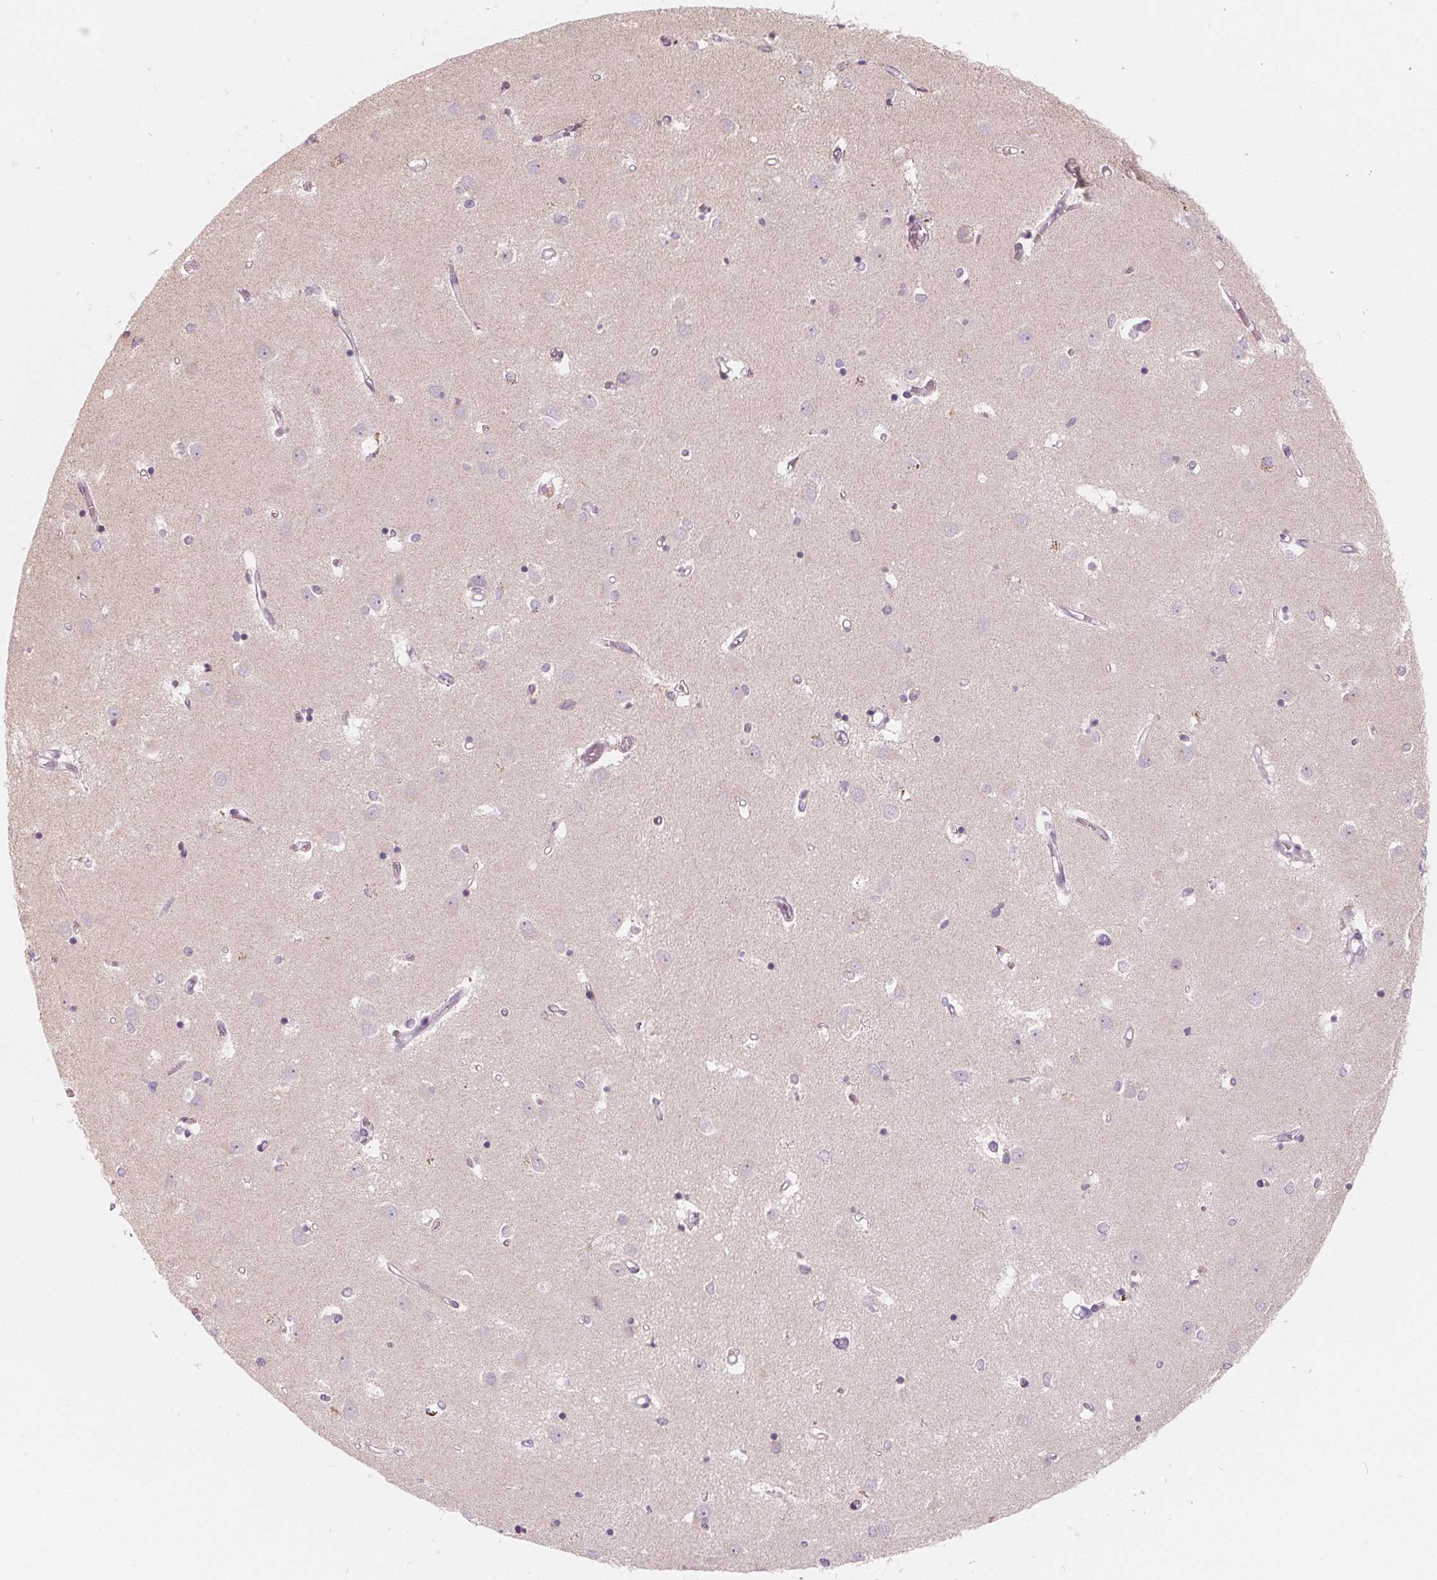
{"staining": {"intensity": "negative", "quantity": "none", "location": "none"}, "tissue": "caudate", "cell_type": "Glial cells", "image_type": "normal", "snomed": [{"axis": "morphology", "description": "Normal tissue, NOS"}, {"axis": "topography", "description": "Lateral ventricle wall"}], "caption": "Histopathology image shows no protein staining in glial cells of benign caudate. (DAB (3,3'-diaminobenzidine) immunohistochemistry (IHC), high magnification).", "gene": "NUP210L", "patient": {"sex": "male", "age": 54}}